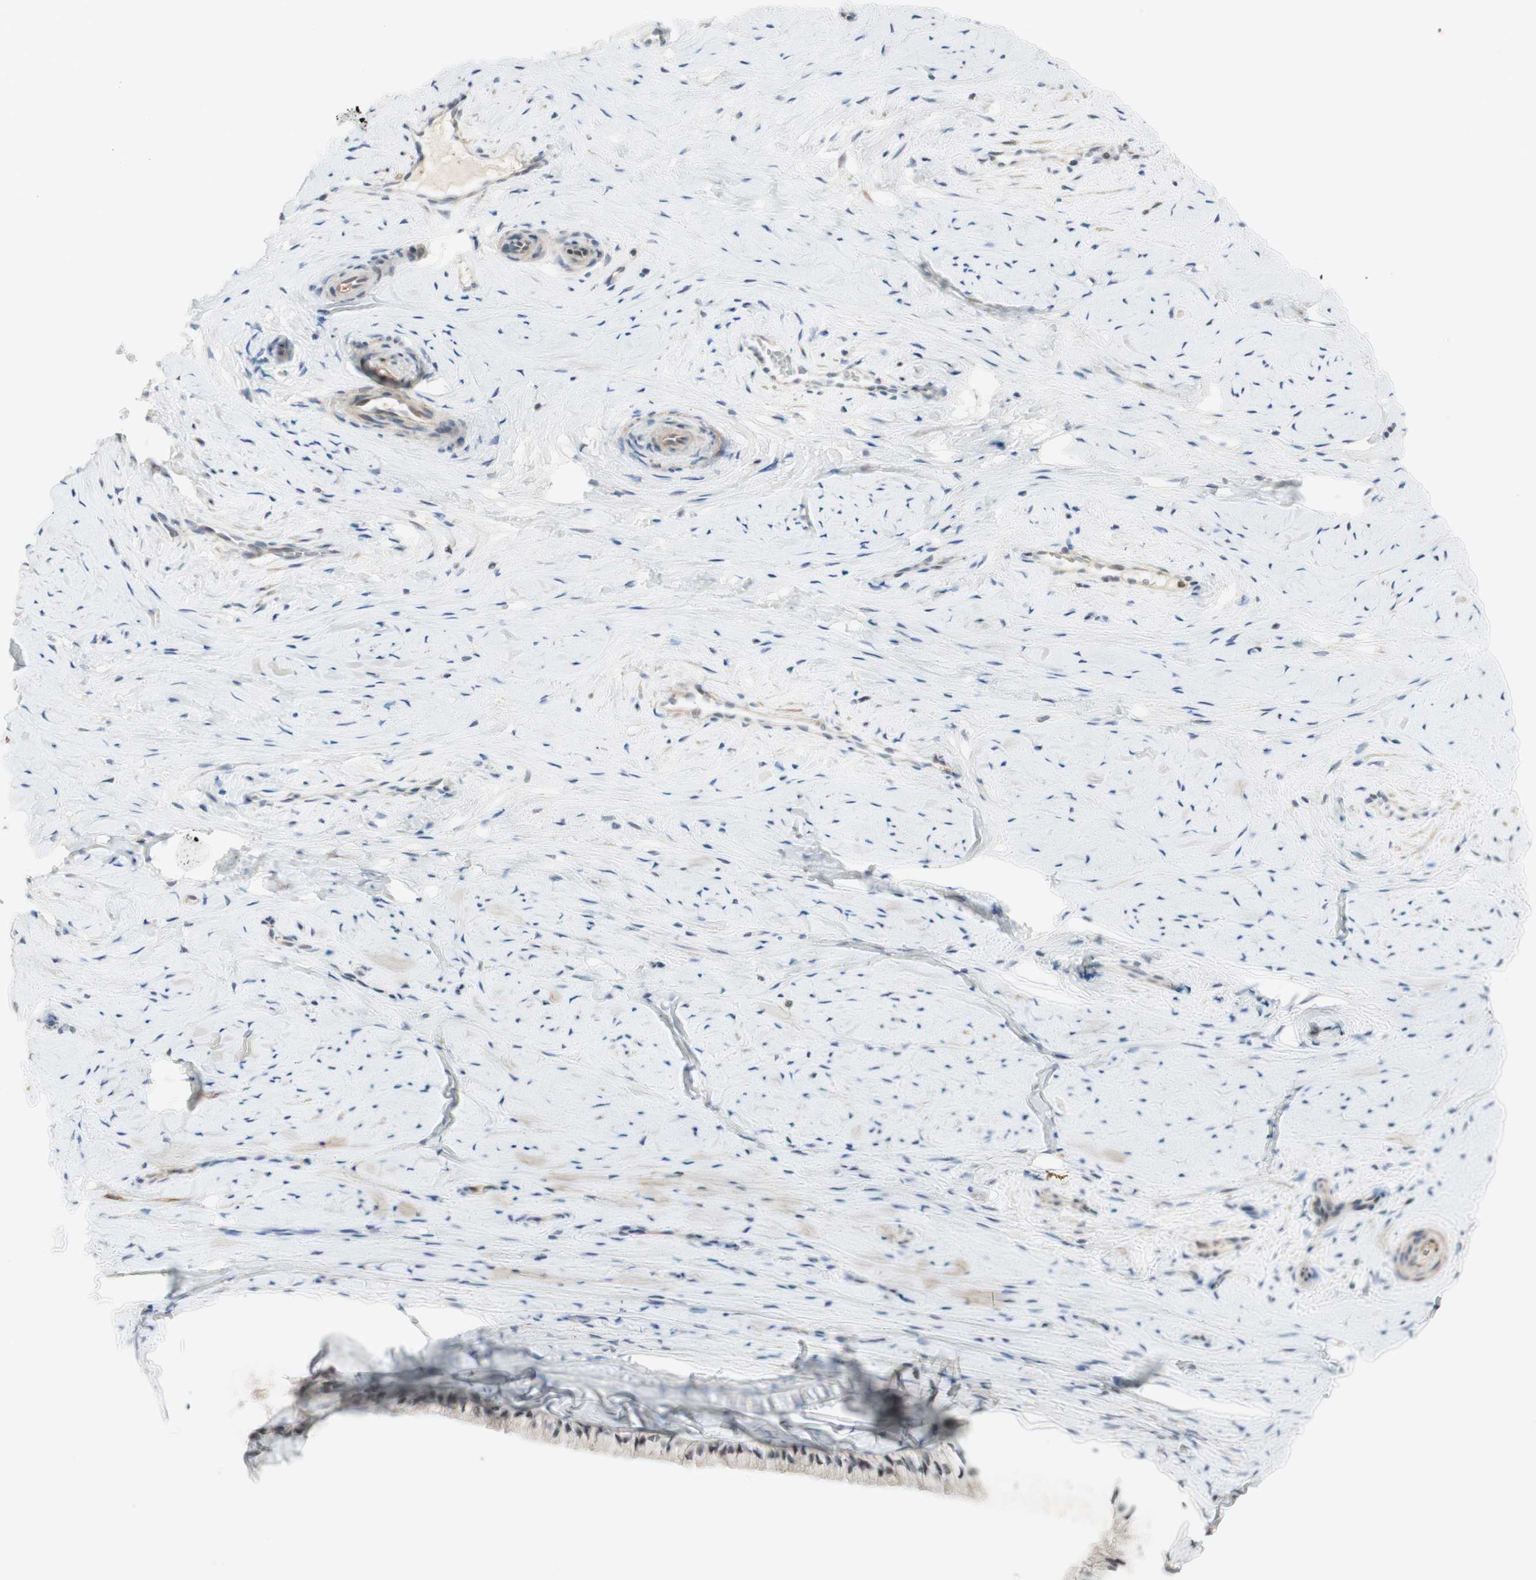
{"staining": {"intensity": "weak", "quantity": "25%-75%", "location": "nuclear"}, "tissue": "cervix", "cell_type": "Glandular cells", "image_type": "normal", "snomed": [{"axis": "morphology", "description": "Normal tissue, NOS"}, {"axis": "topography", "description": "Cervix"}], "caption": "Immunohistochemistry staining of normal cervix, which displays low levels of weak nuclear positivity in approximately 25%-75% of glandular cells indicating weak nuclear protein positivity. The staining was performed using DAB (3,3'-diaminobenzidine) (brown) for protein detection and nuclei were counterstained in hematoxylin (blue).", "gene": "RFNG", "patient": {"sex": "female", "age": 39}}